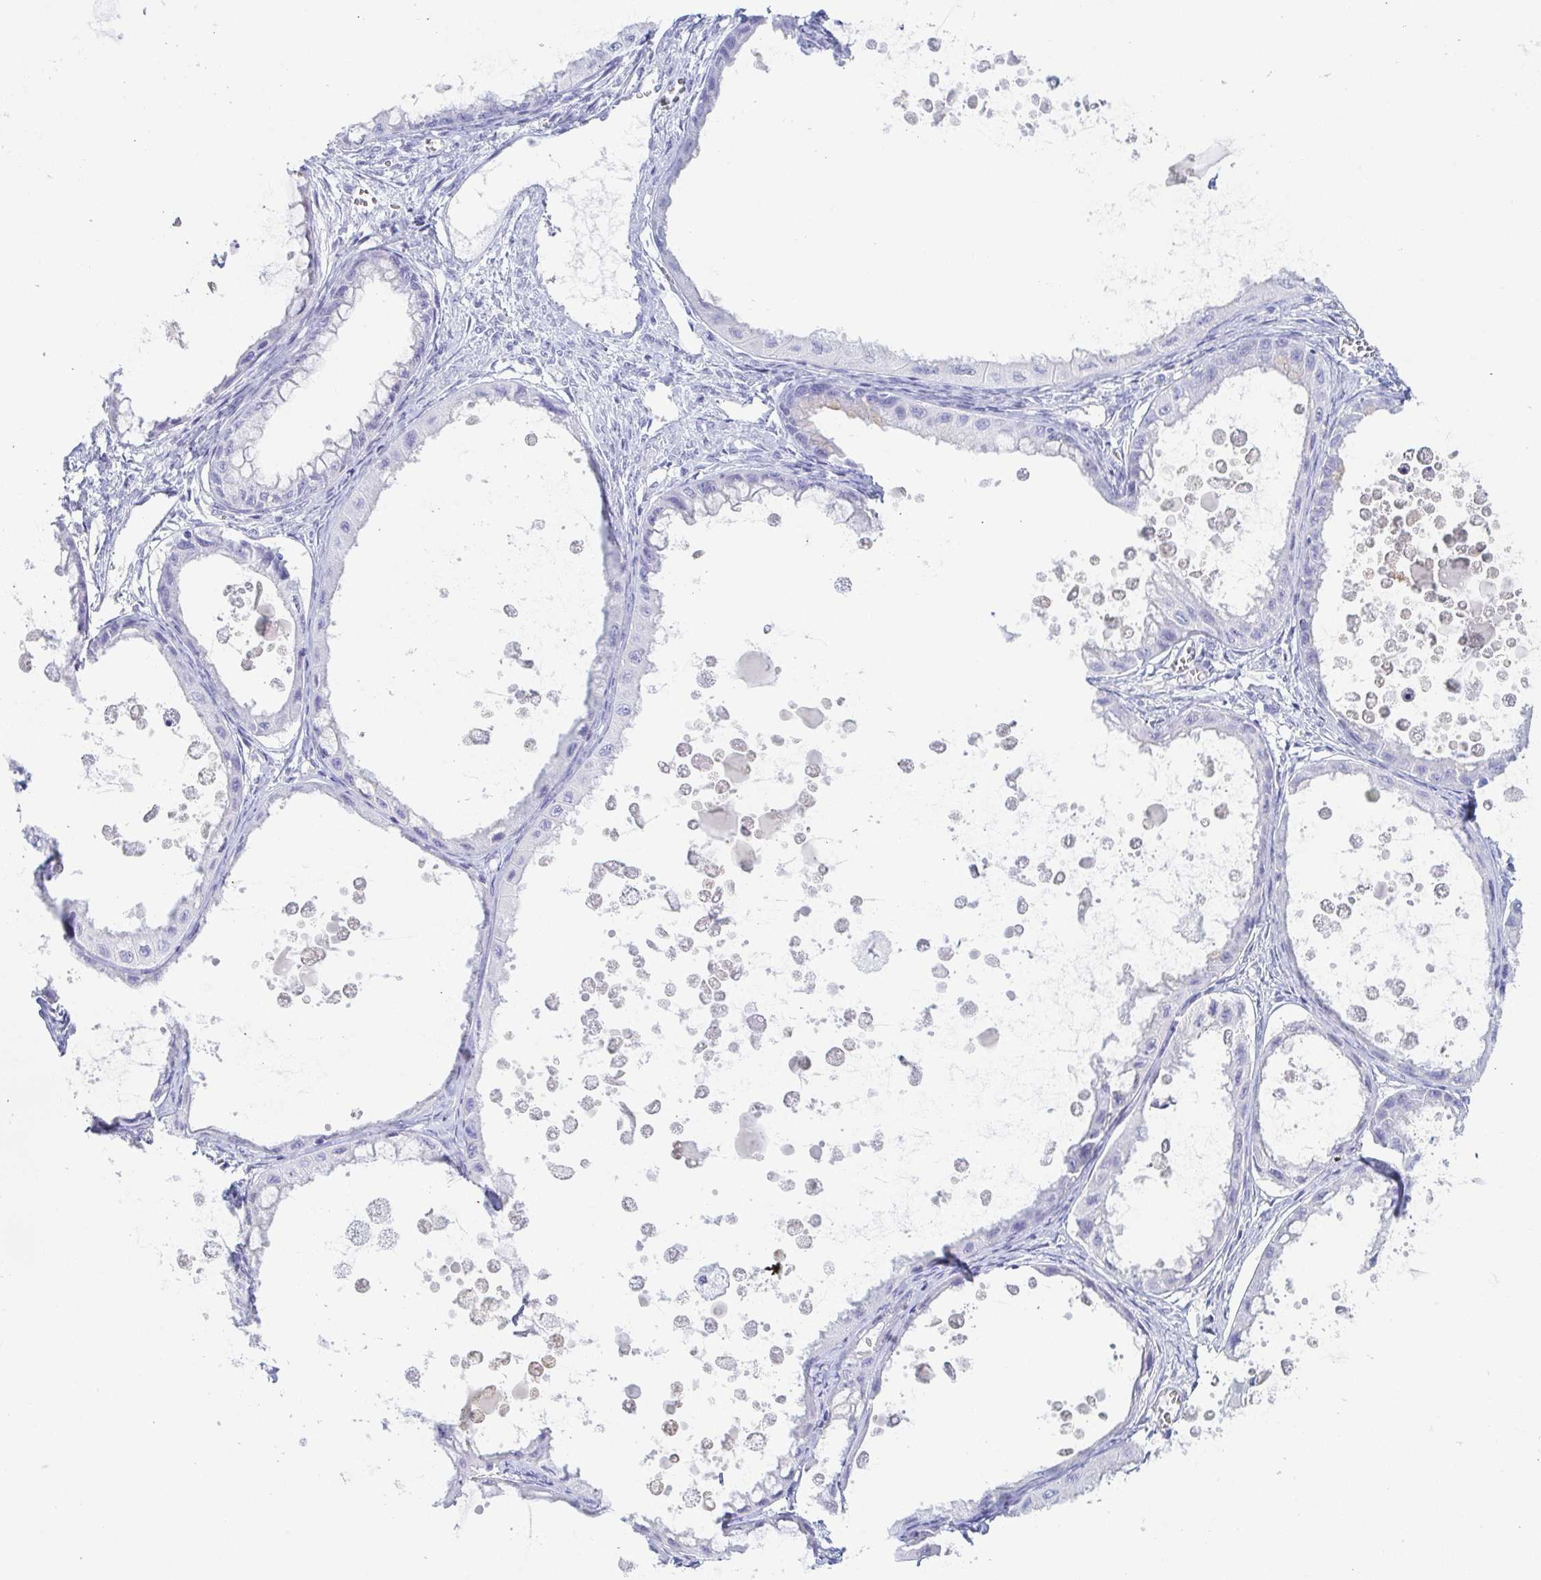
{"staining": {"intensity": "negative", "quantity": "none", "location": "none"}, "tissue": "ovarian cancer", "cell_type": "Tumor cells", "image_type": "cancer", "snomed": [{"axis": "morphology", "description": "Cystadenocarcinoma, mucinous, NOS"}, {"axis": "topography", "description": "Ovary"}], "caption": "Mucinous cystadenocarcinoma (ovarian) was stained to show a protein in brown. There is no significant positivity in tumor cells.", "gene": "ZG16B", "patient": {"sex": "female", "age": 64}}